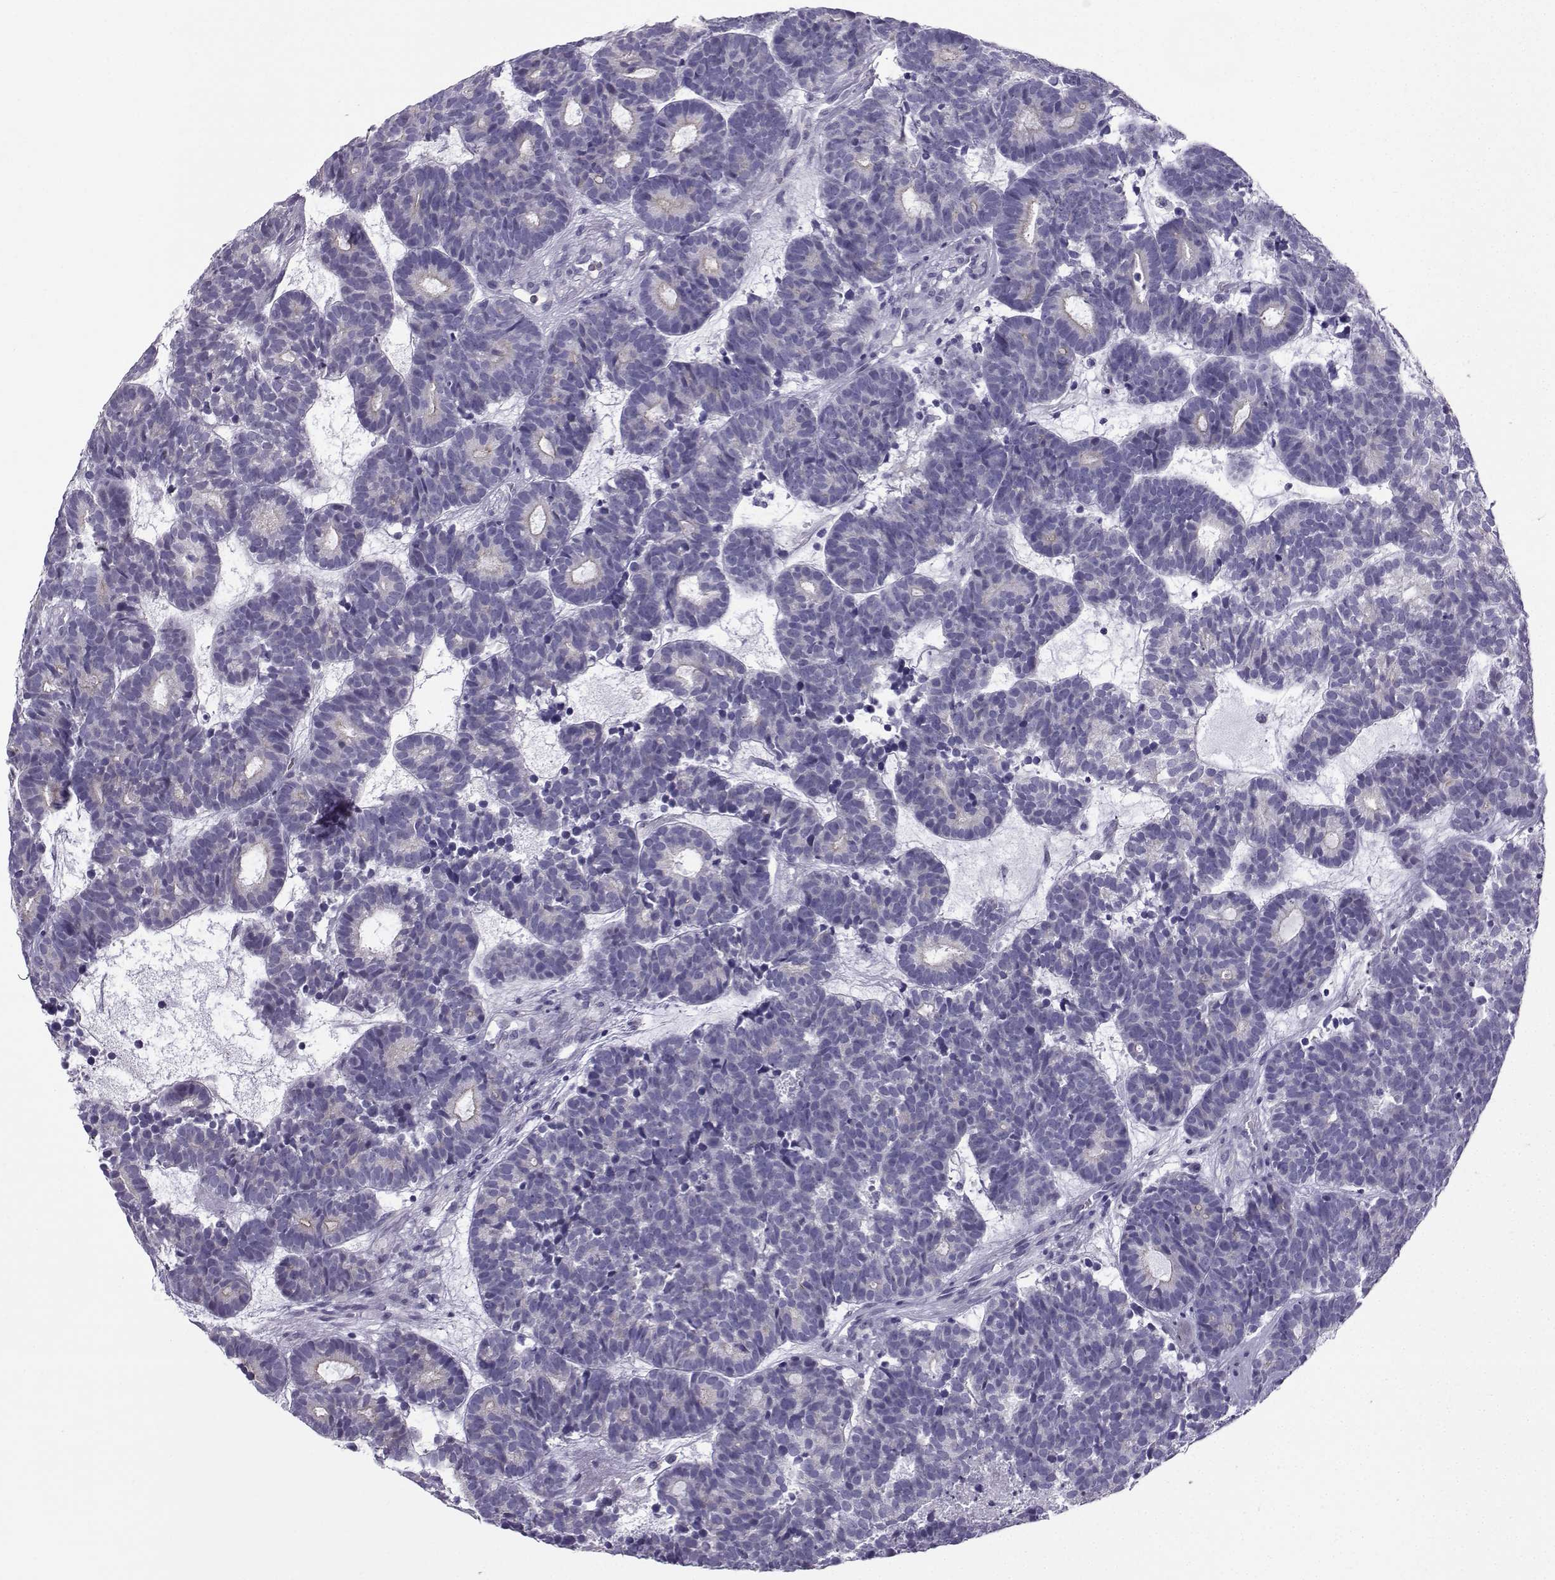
{"staining": {"intensity": "negative", "quantity": "none", "location": "none"}, "tissue": "head and neck cancer", "cell_type": "Tumor cells", "image_type": "cancer", "snomed": [{"axis": "morphology", "description": "Adenocarcinoma, NOS"}, {"axis": "topography", "description": "Head-Neck"}], "caption": "Human head and neck adenocarcinoma stained for a protein using IHC demonstrates no positivity in tumor cells.", "gene": "ZBTB8B", "patient": {"sex": "female", "age": 81}}